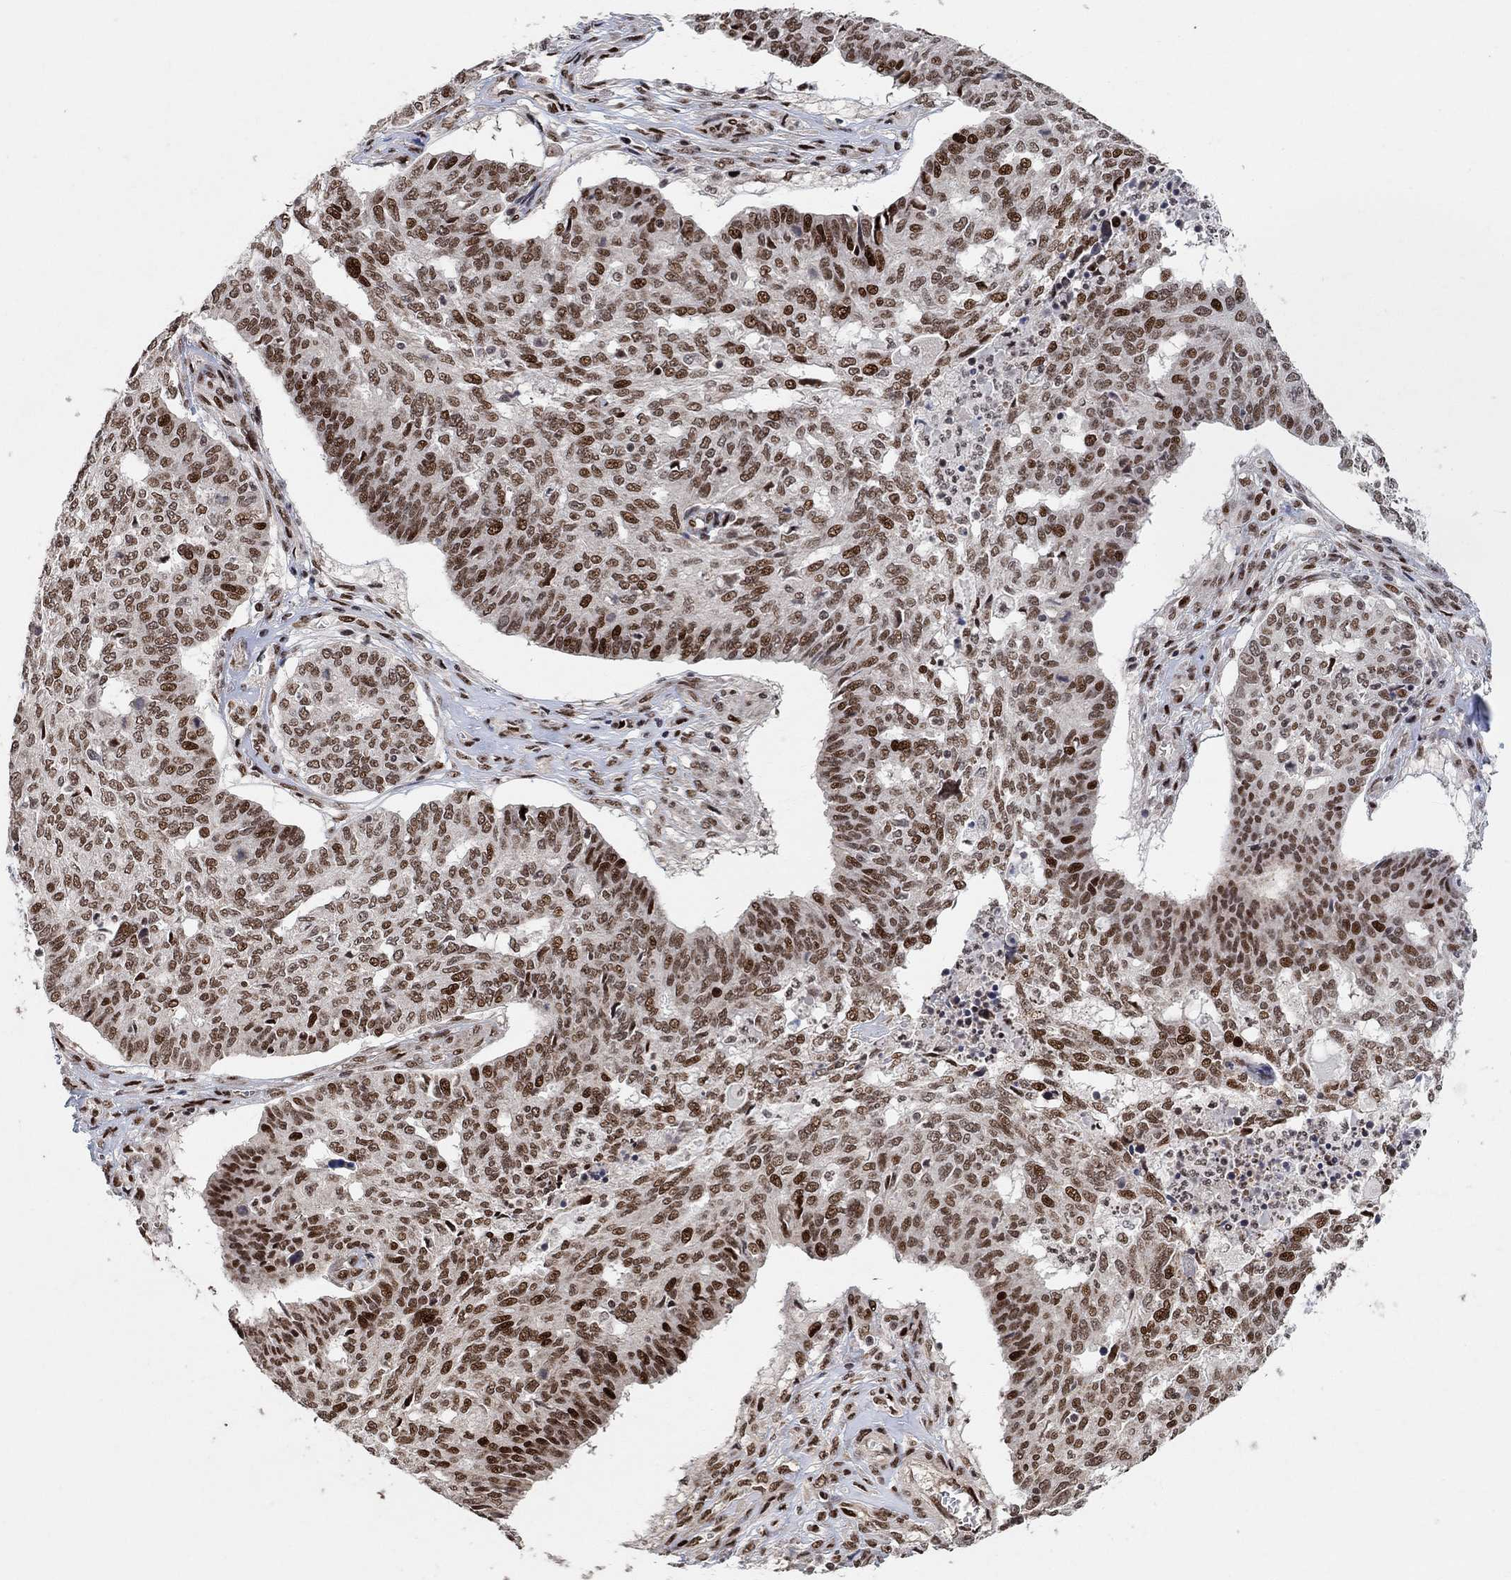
{"staining": {"intensity": "strong", "quantity": "25%-75%", "location": "nuclear"}, "tissue": "ovarian cancer", "cell_type": "Tumor cells", "image_type": "cancer", "snomed": [{"axis": "morphology", "description": "Cystadenocarcinoma, serous, NOS"}, {"axis": "topography", "description": "Ovary"}], "caption": "Immunohistochemistry (IHC) histopathology image of human ovarian cancer (serous cystadenocarcinoma) stained for a protein (brown), which displays high levels of strong nuclear positivity in approximately 25%-75% of tumor cells.", "gene": "E4F1", "patient": {"sex": "female", "age": 67}}